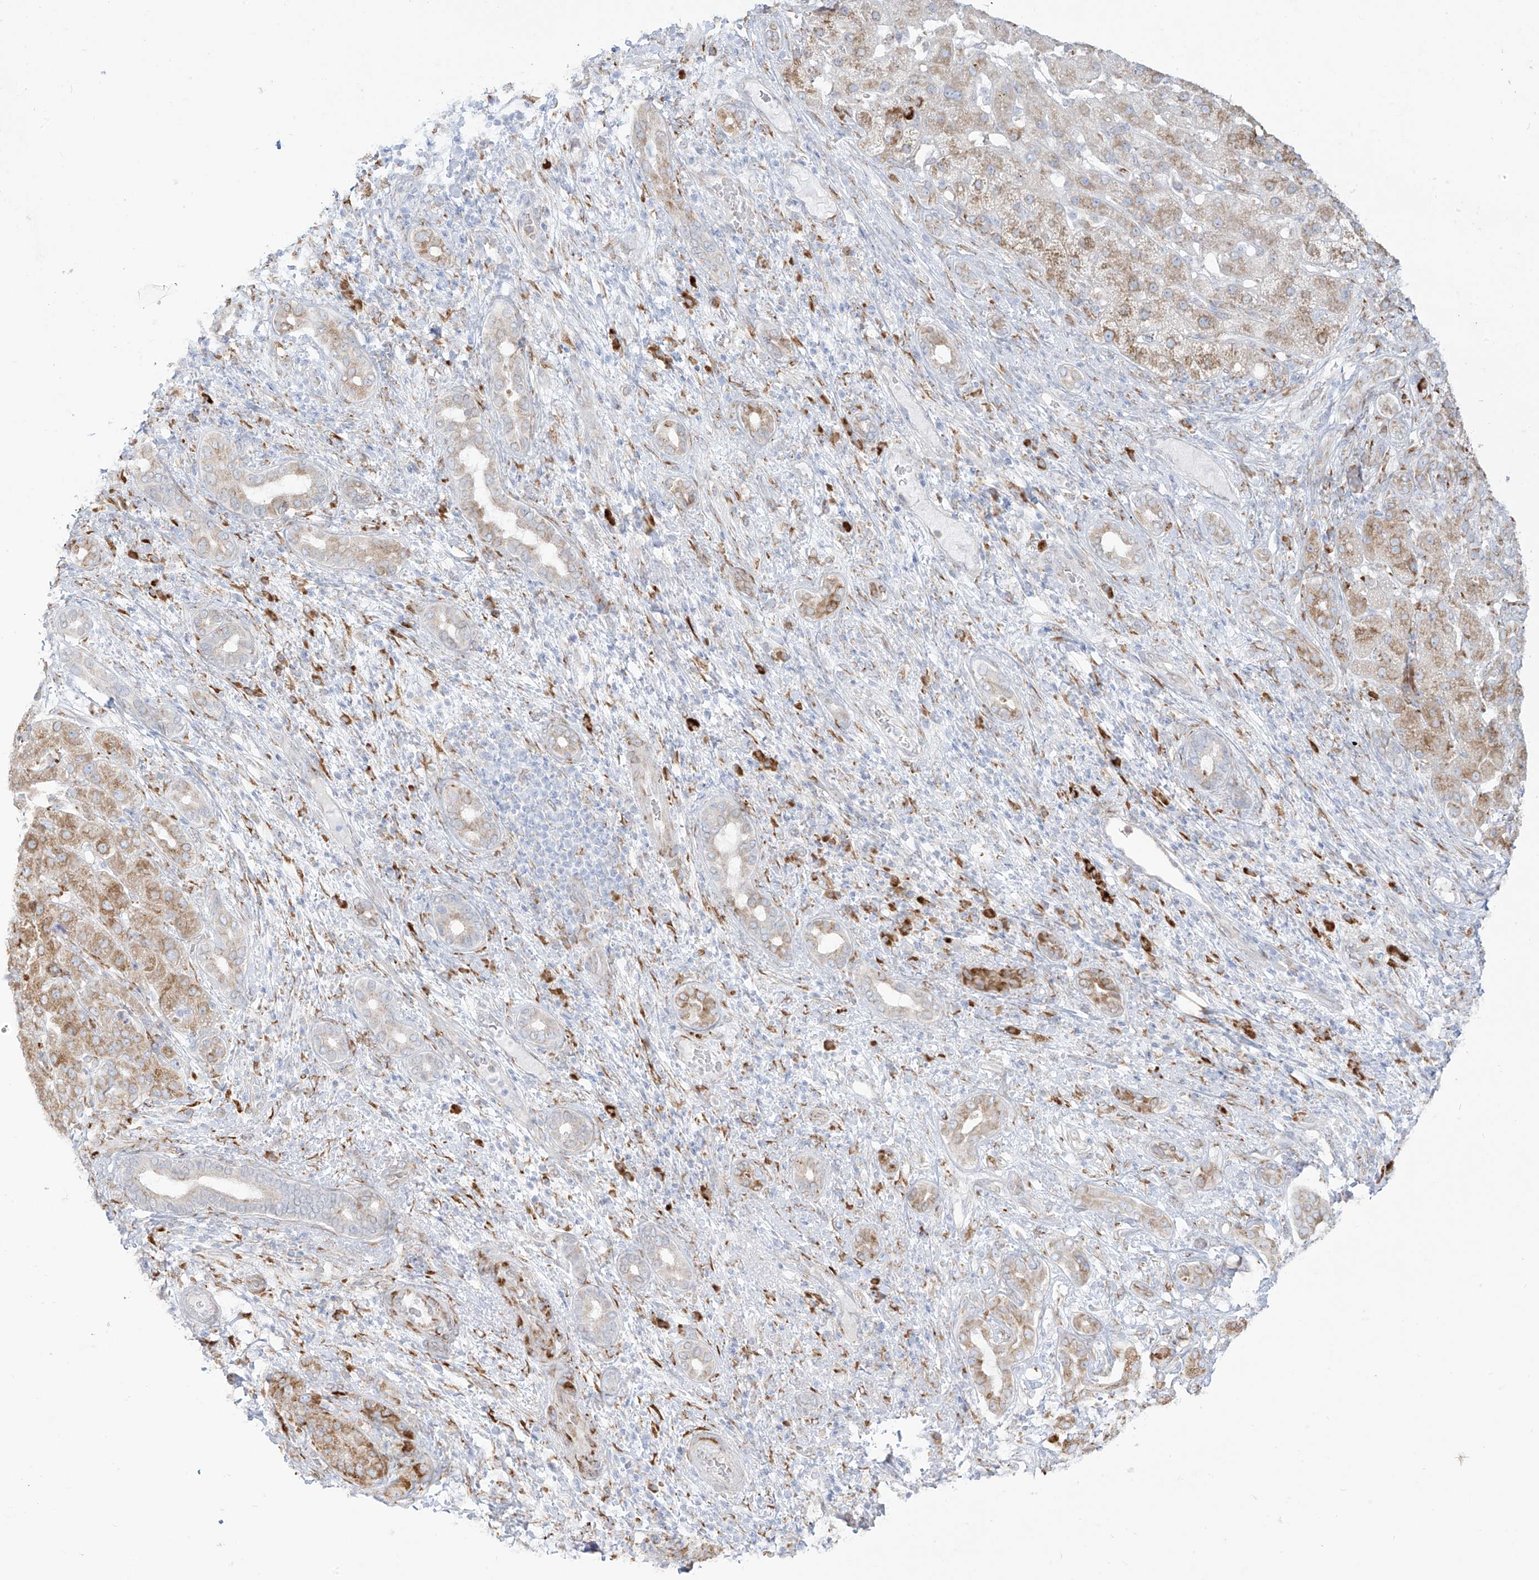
{"staining": {"intensity": "moderate", "quantity": "25%-75%", "location": "cytoplasmic/membranous"}, "tissue": "liver cancer", "cell_type": "Tumor cells", "image_type": "cancer", "snomed": [{"axis": "morphology", "description": "Carcinoma, Hepatocellular, NOS"}, {"axis": "topography", "description": "Liver"}], "caption": "Immunohistochemical staining of human liver hepatocellular carcinoma reveals medium levels of moderate cytoplasmic/membranous staining in approximately 25%-75% of tumor cells. (DAB (3,3'-diaminobenzidine) IHC, brown staining for protein, blue staining for nuclei).", "gene": "LRRC59", "patient": {"sex": "male", "age": 65}}